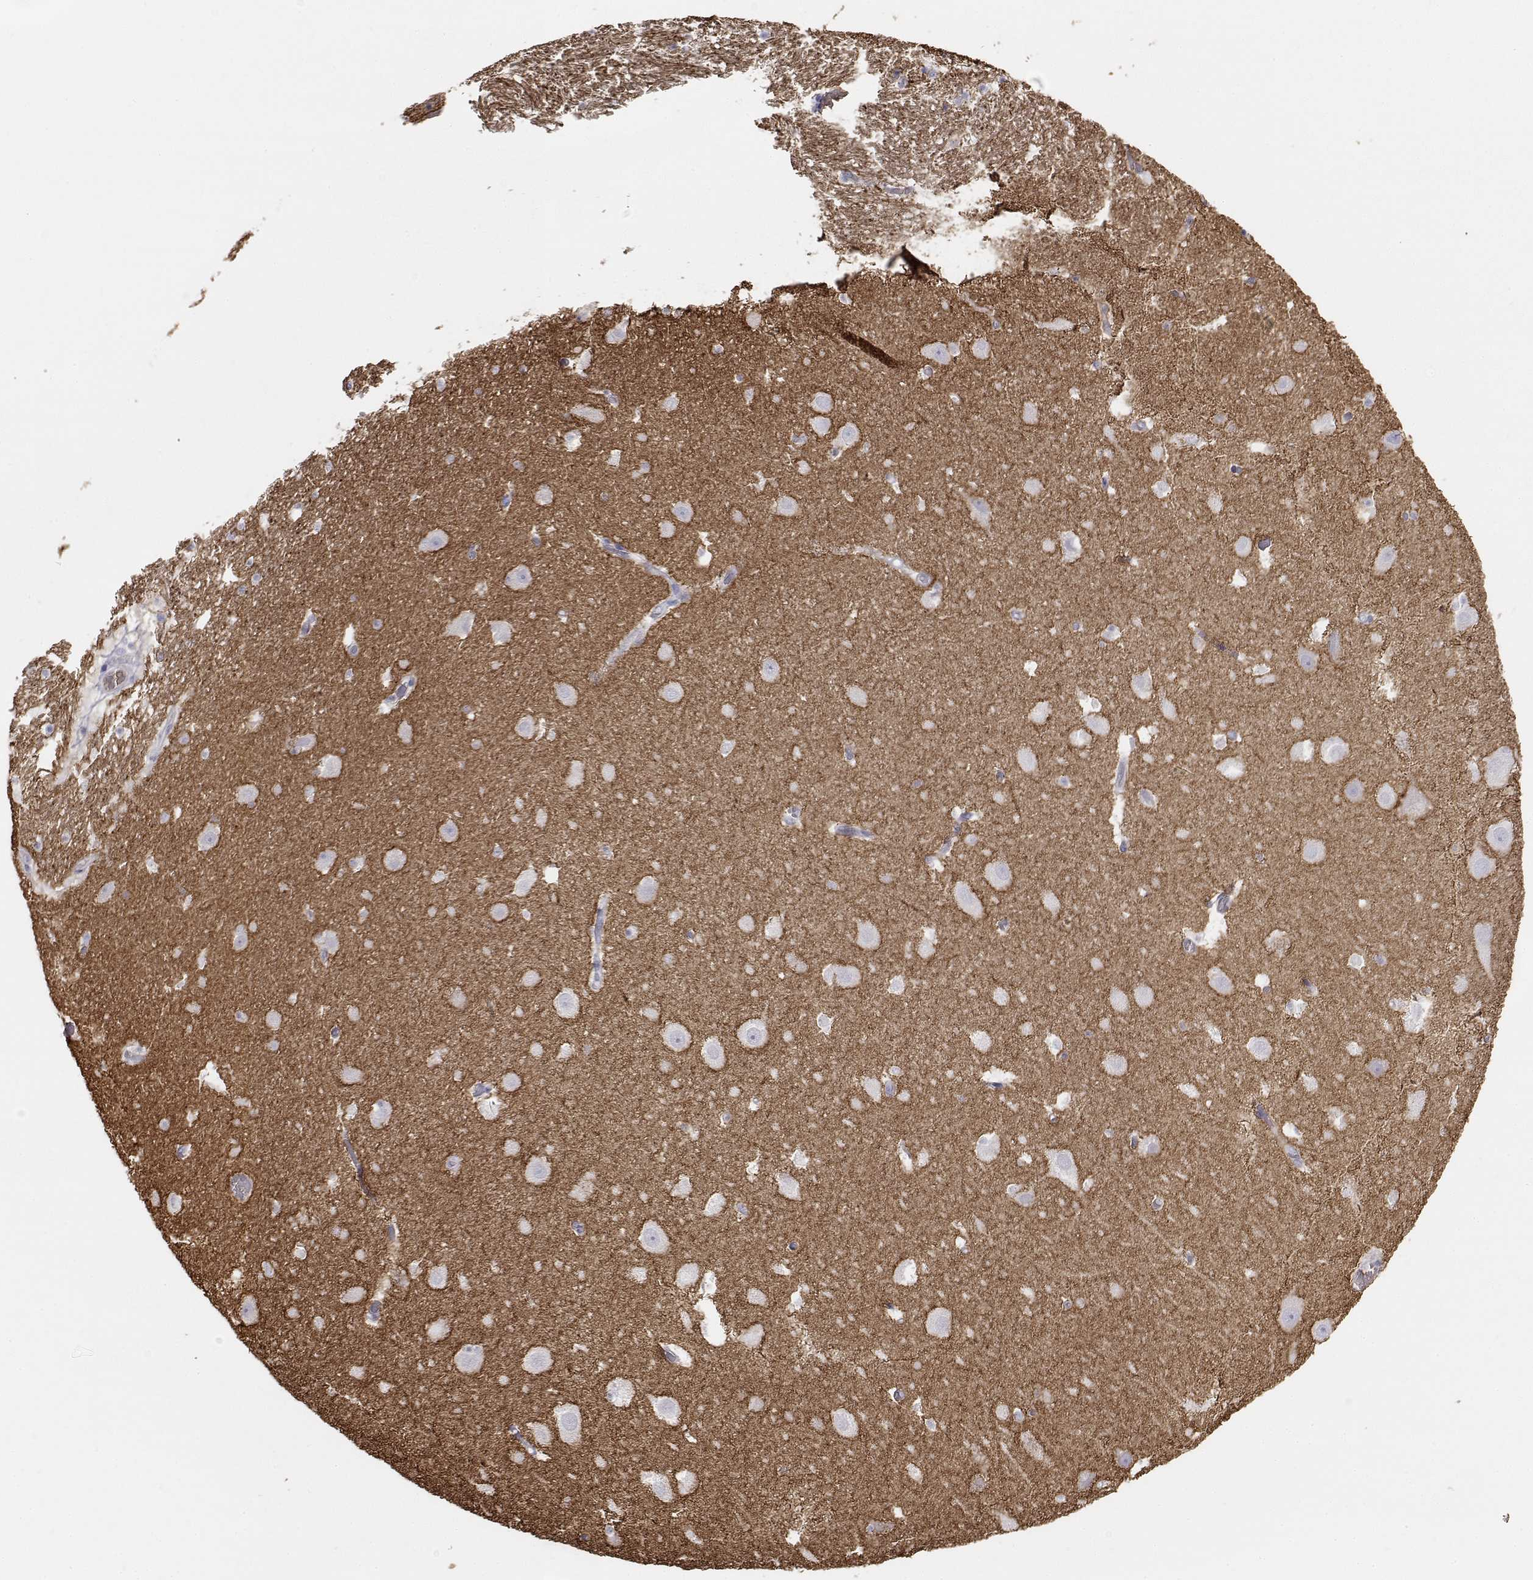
{"staining": {"intensity": "negative", "quantity": "none", "location": "none"}, "tissue": "hippocampus", "cell_type": "Glial cells", "image_type": "normal", "snomed": [{"axis": "morphology", "description": "Normal tissue, NOS"}, {"axis": "topography", "description": "Hippocampus"}], "caption": "IHC histopathology image of normal hippocampus: human hippocampus stained with DAB shows no significant protein staining in glial cells.", "gene": "CADM1", "patient": {"sex": "male", "age": 26}}